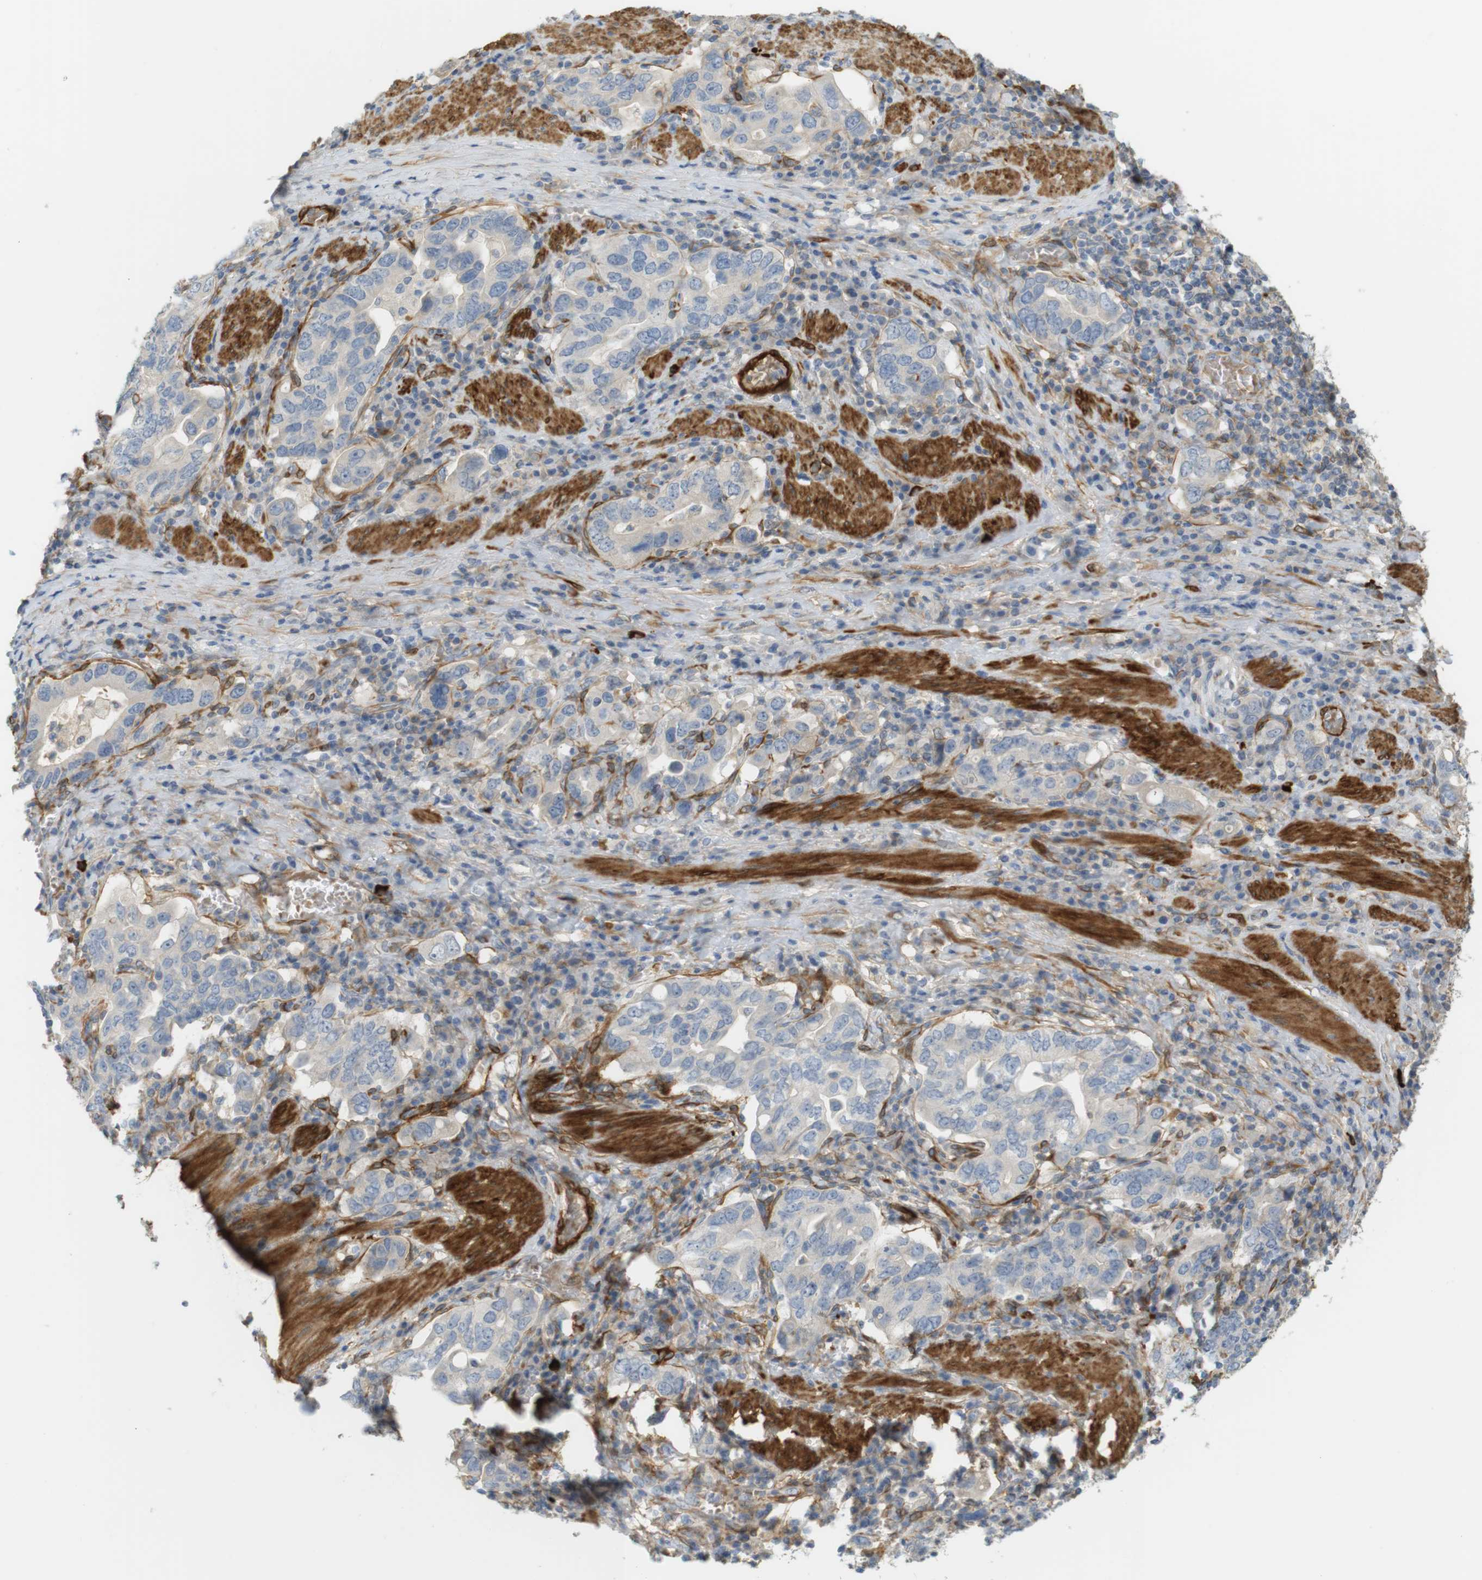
{"staining": {"intensity": "weak", "quantity": "<25%", "location": "cytoplasmic/membranous"}, "tissue": "stomach cancer", "cell_type": "Tumor cells", "image_type": "cancer", "snomed": [{"axis": "morphology", "description": "Adenocarcinoma, NOS"}, {"axis": "topography", "description": "Stomach, upper"}], "caption": "A histopathology image of human stomach cancer (adenocarcinoma) is negative for staining in tumor cells. (Brightfield microscopy of DAB immunohistochemistry (IHC) at high magnification).", "gene": "PDE3A", "patient": {"sex": "male", "age": 62}}